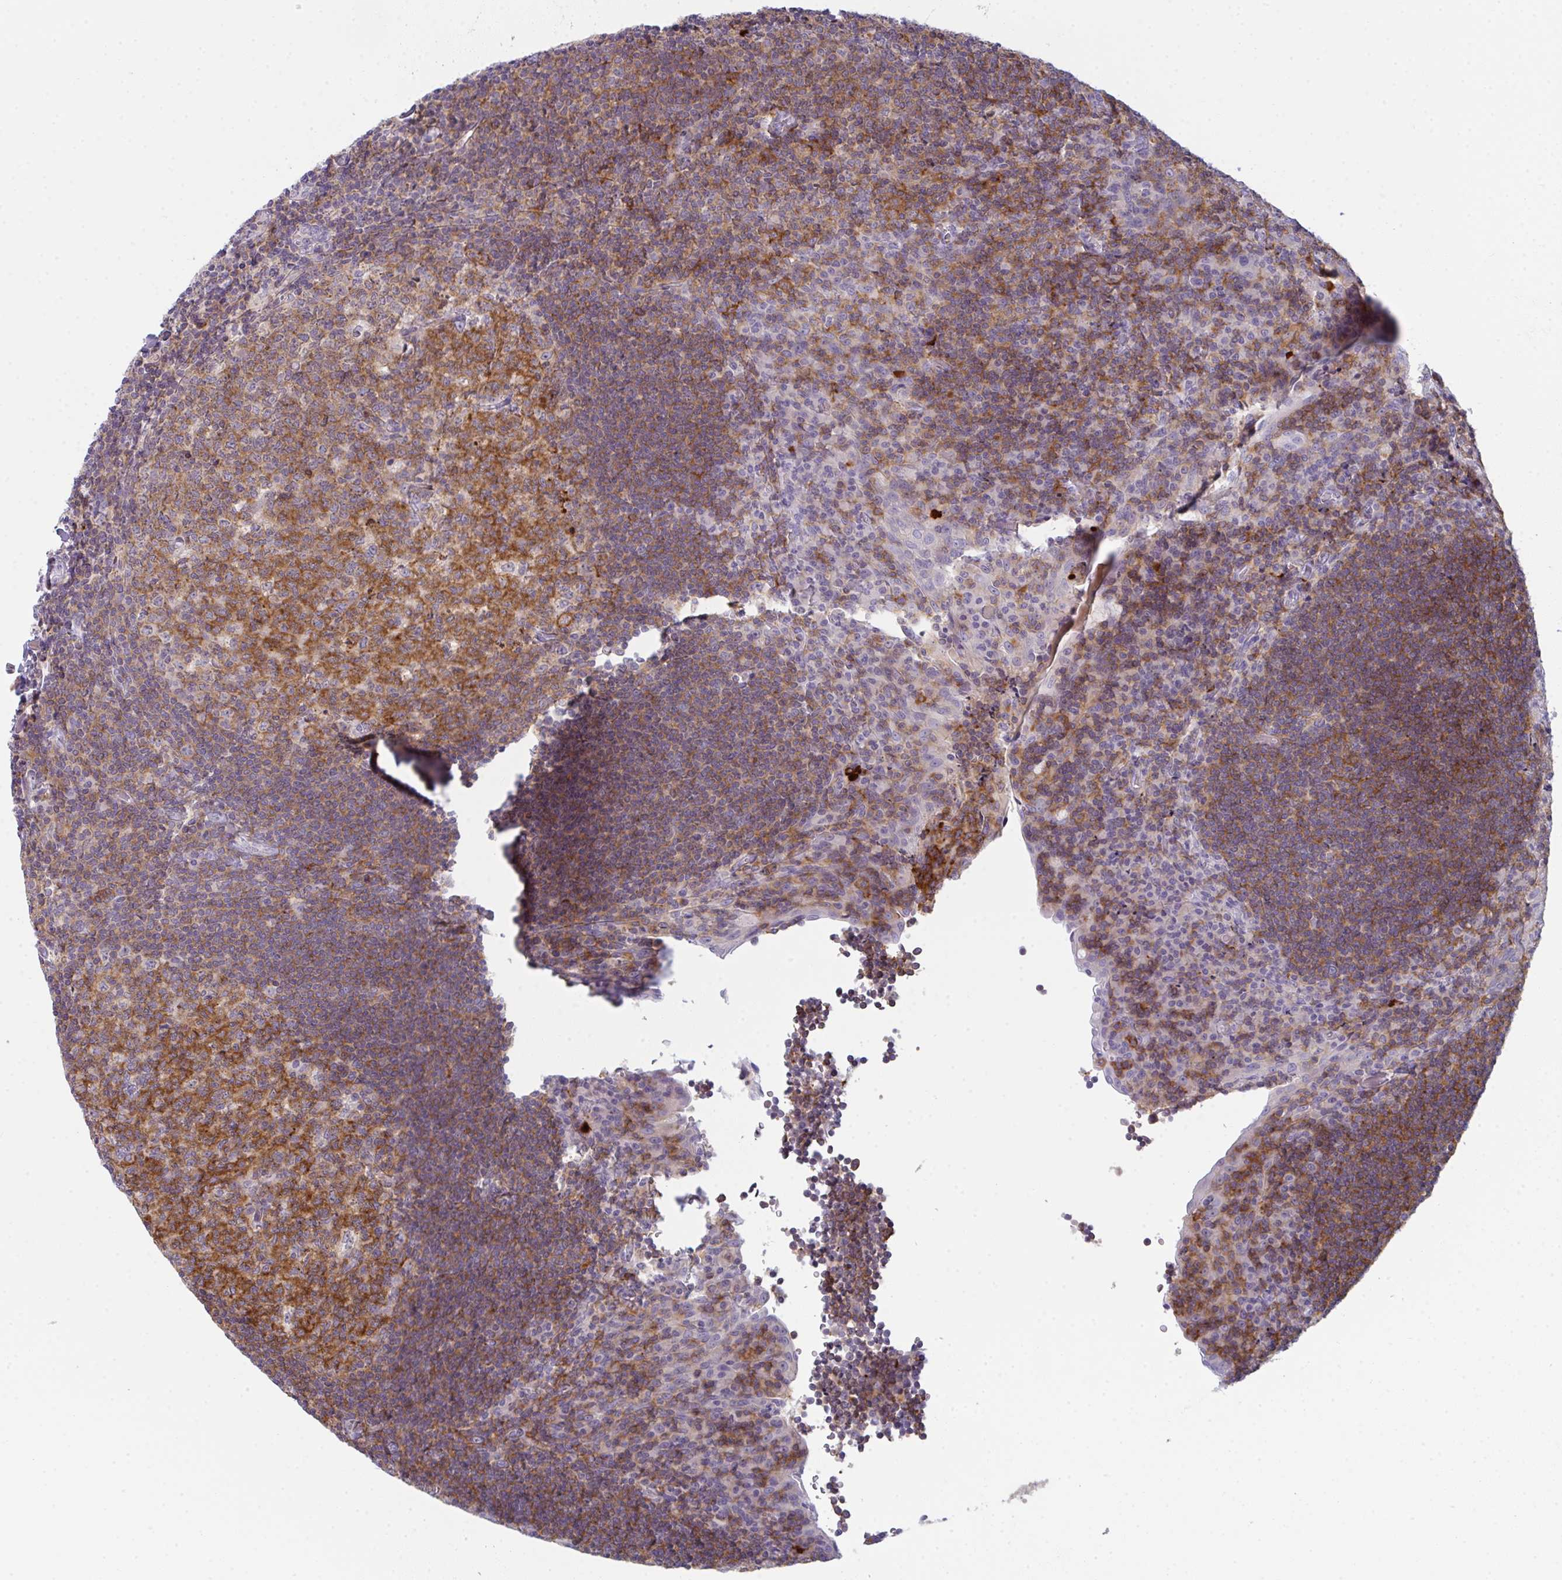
{"staining": {"intensity": "moderate", "quantity": ">75%", "location": "cytoplasmic/membranous"}, "tissue": "tonsil", "cell_type": "Germinal center cells", "image_type": "normal", "snomed": [{"axis": "morphology", "description": "Normal tissue, NOS"}, {"axis": "topography", "description": "Tonsil"}], "caption": "Brown immunohistochemical staining in unremarkable human tonsil demonstrates moderate cytoplasmic/membranous positivity in approximately >75% of germinal center cells. The staining was performed using DAB, with brown indicating positive protein expression. Nuclei are stained blue with hematoxylin.", "gene": "CD80", "patient": {"sex": "male", "age": 17}}